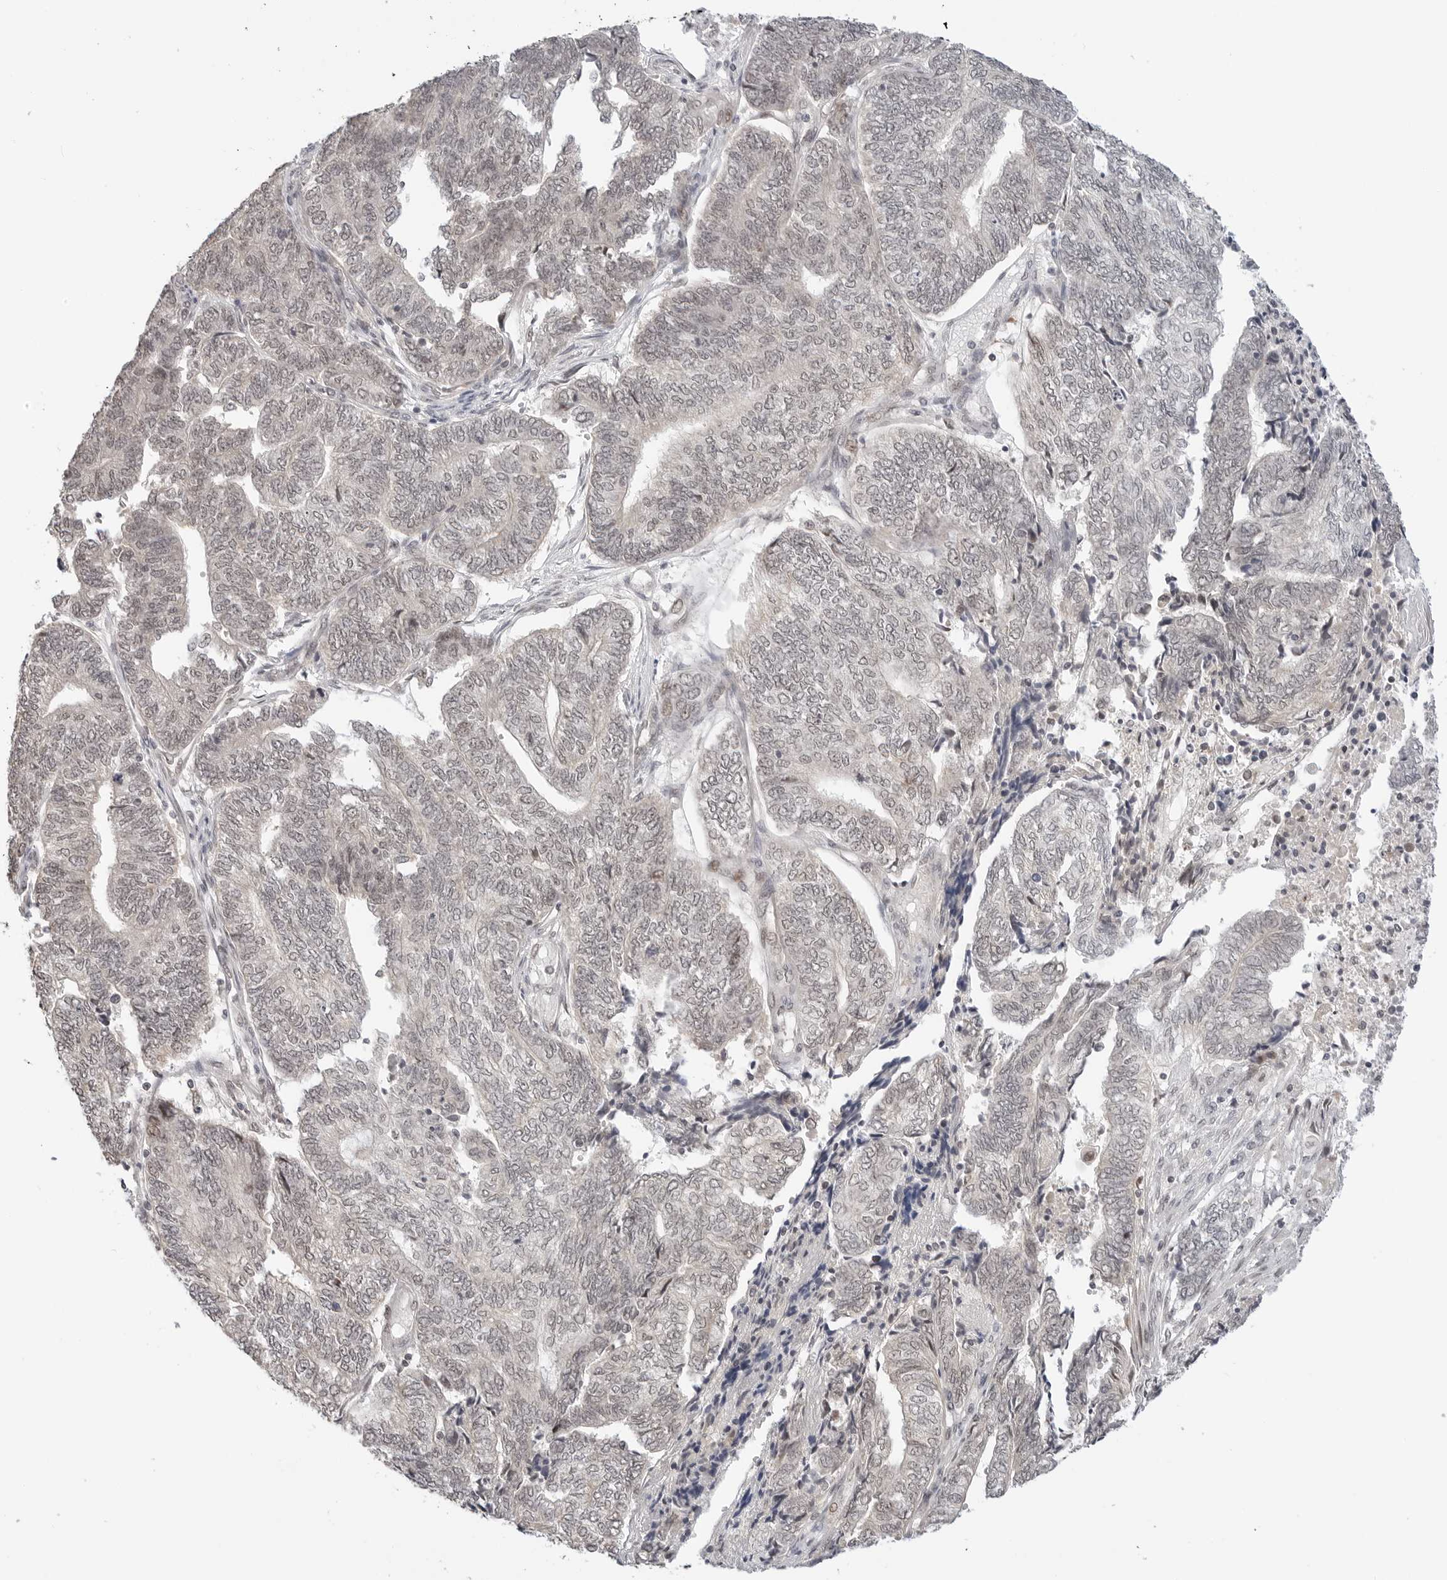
{"staining": {"intensity": "weak", "quantity": "25%-75%", "location": "nuclear"}, "tissue": "endometrial cancer", "cell_type": "Tumor cells", "image_type": "cancer", "snomed": [{"axis": "morphology", "description": "Adenocarcinoma, NOS"}, {"axis": "topography", "description": "Uterus"}, {"axis": "topography", "description": "Endometrium"}], "caption": "Immunohistochemical staining of human endometrial cancer (adenocarcinoma) displays low levels of weak nuclear staining in about 25%-75% of tumor cells.", "gene": "TSEN2", "patient": {"sex": "female", "age": 70}}